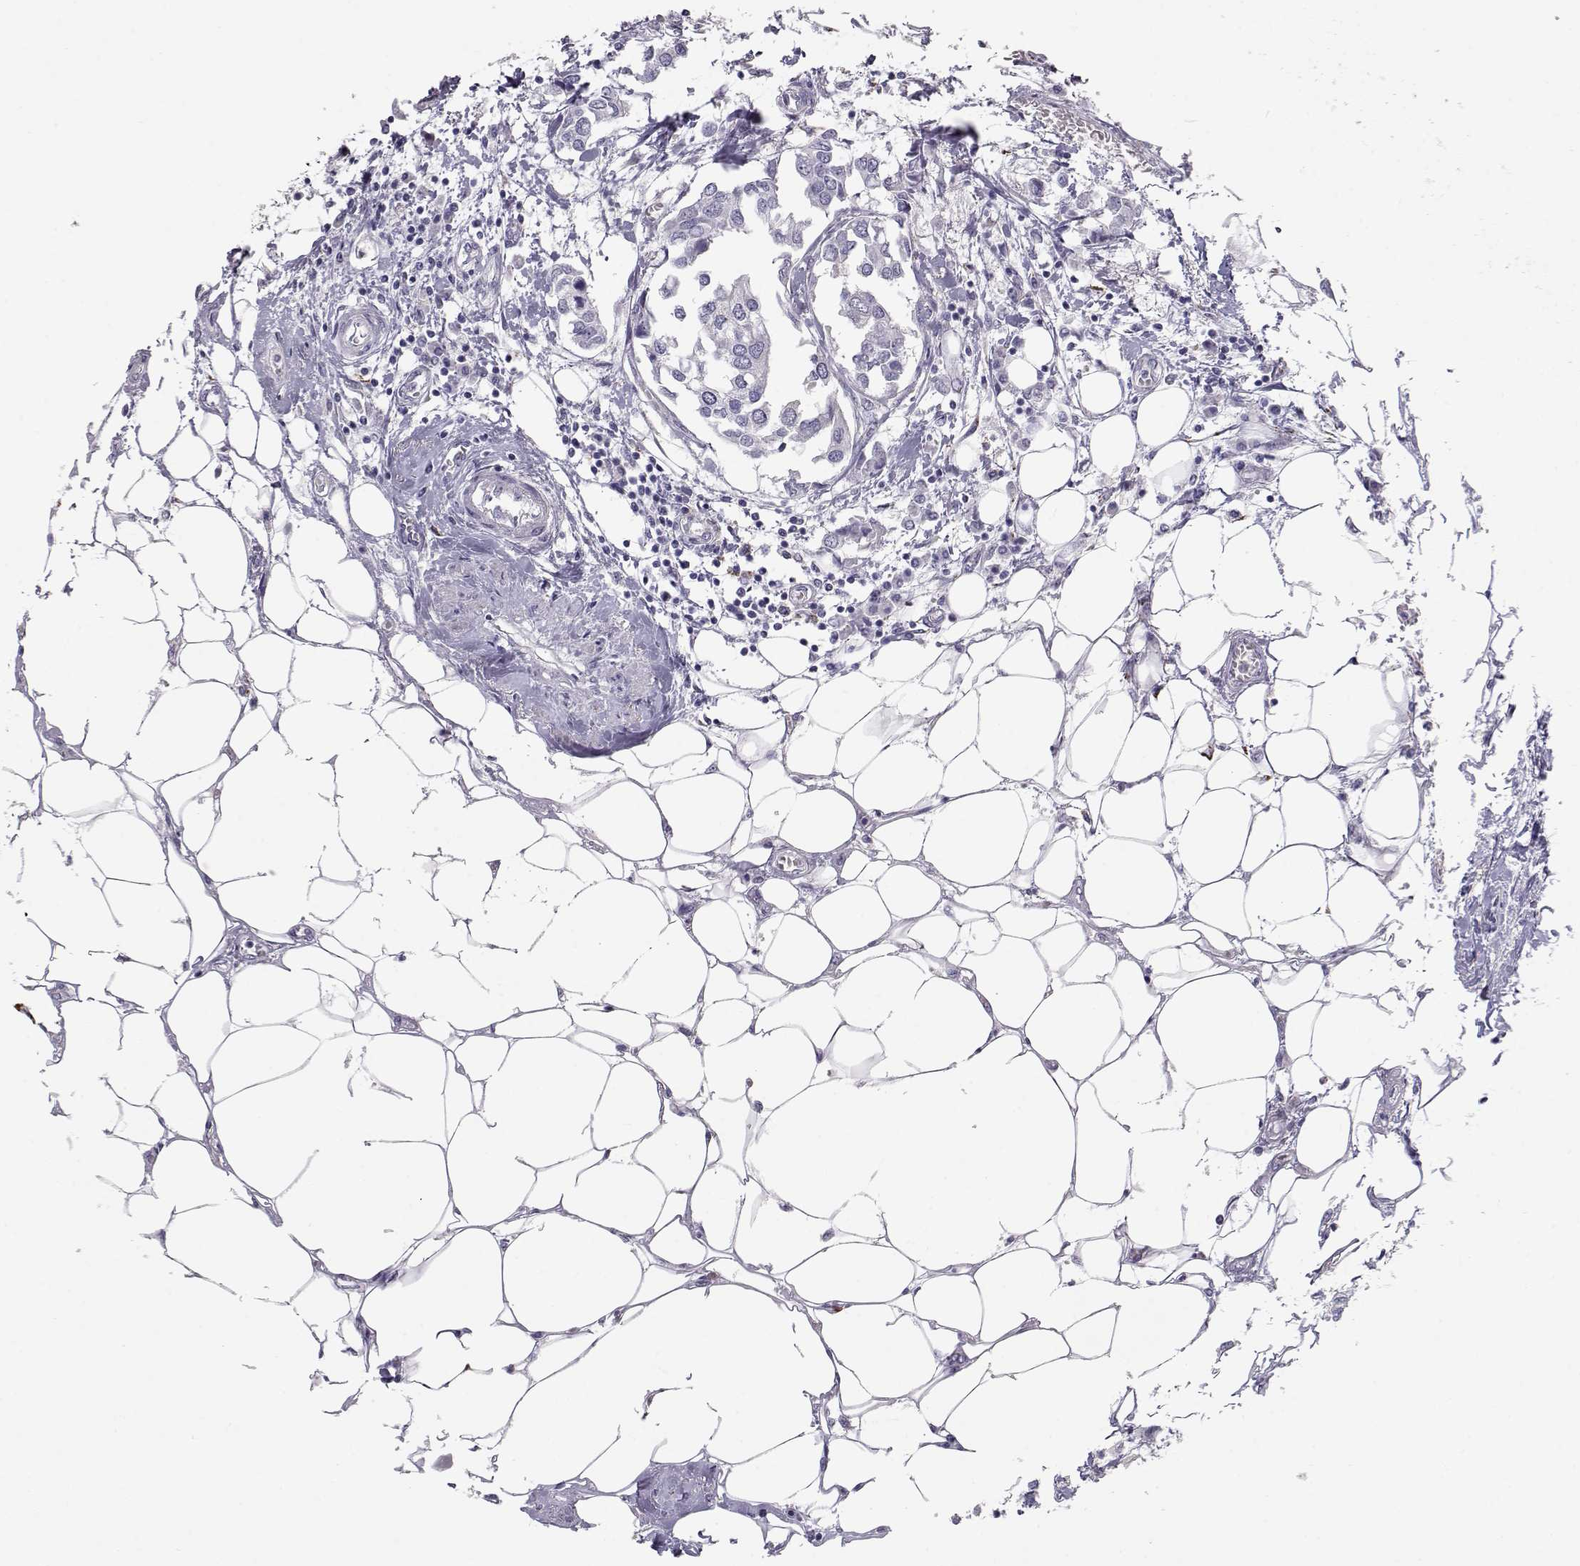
{"staining": {"intensity": "negative", "quantity": "none", "location": "none"}, "tissue": "breast cancer", "cell_type": "Tumor cells", "image_type": "cancer", "snomed": [{"axis": "morphology", "description": "Duct carcinoma"}, {"axis": "topography", "description": "Breast"}], "caption": "IHC of invasive ductal carcinoma (breast) demonstrates no positivity in tumor cells.", "gene": "NPVF", "patient": {"sex": "female", "age": 83}}